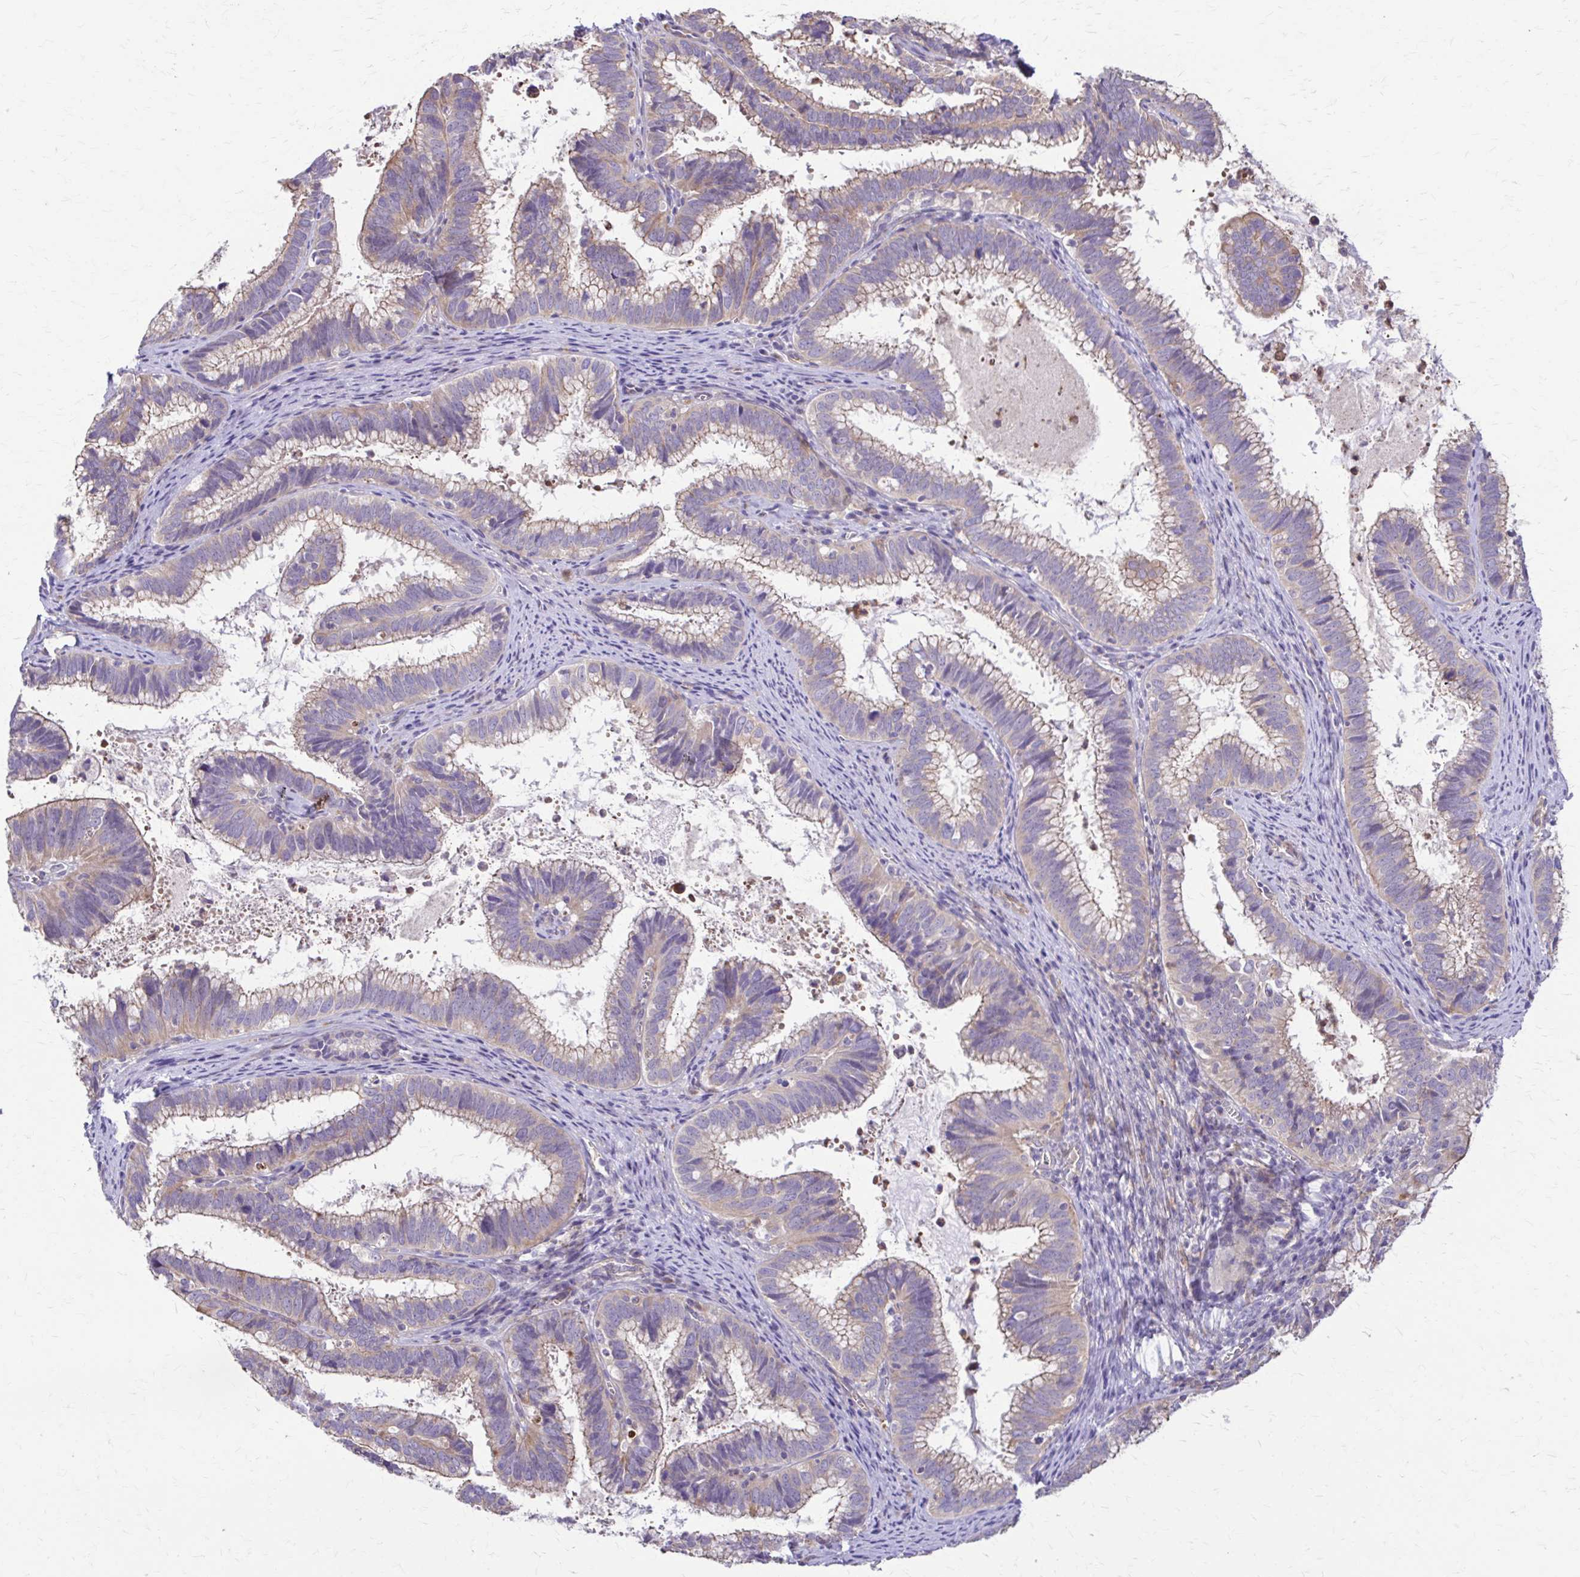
{"staining": {"intensity": "weak", "quantity": "25%-75%", "location": "cytoplasmic/membranous"}, "tissue": "cervical cancer", "cell_type": "Tumor cells", "image_type": "cancer", "snomed": [{"axis": "morphology", "description": "Adenocarcinoma, NOS"}, {"axis": "topography", "description": "Cervix"}], "caption": "Cervical cancer (adenocarcinoma) stained with a brown dye exhibits weak cytoplasmic/membranous positive expression in approximately 25%-75% of tumor cells.", "gene": "DSP", "patient": {"sex": "female", "age": 61}}